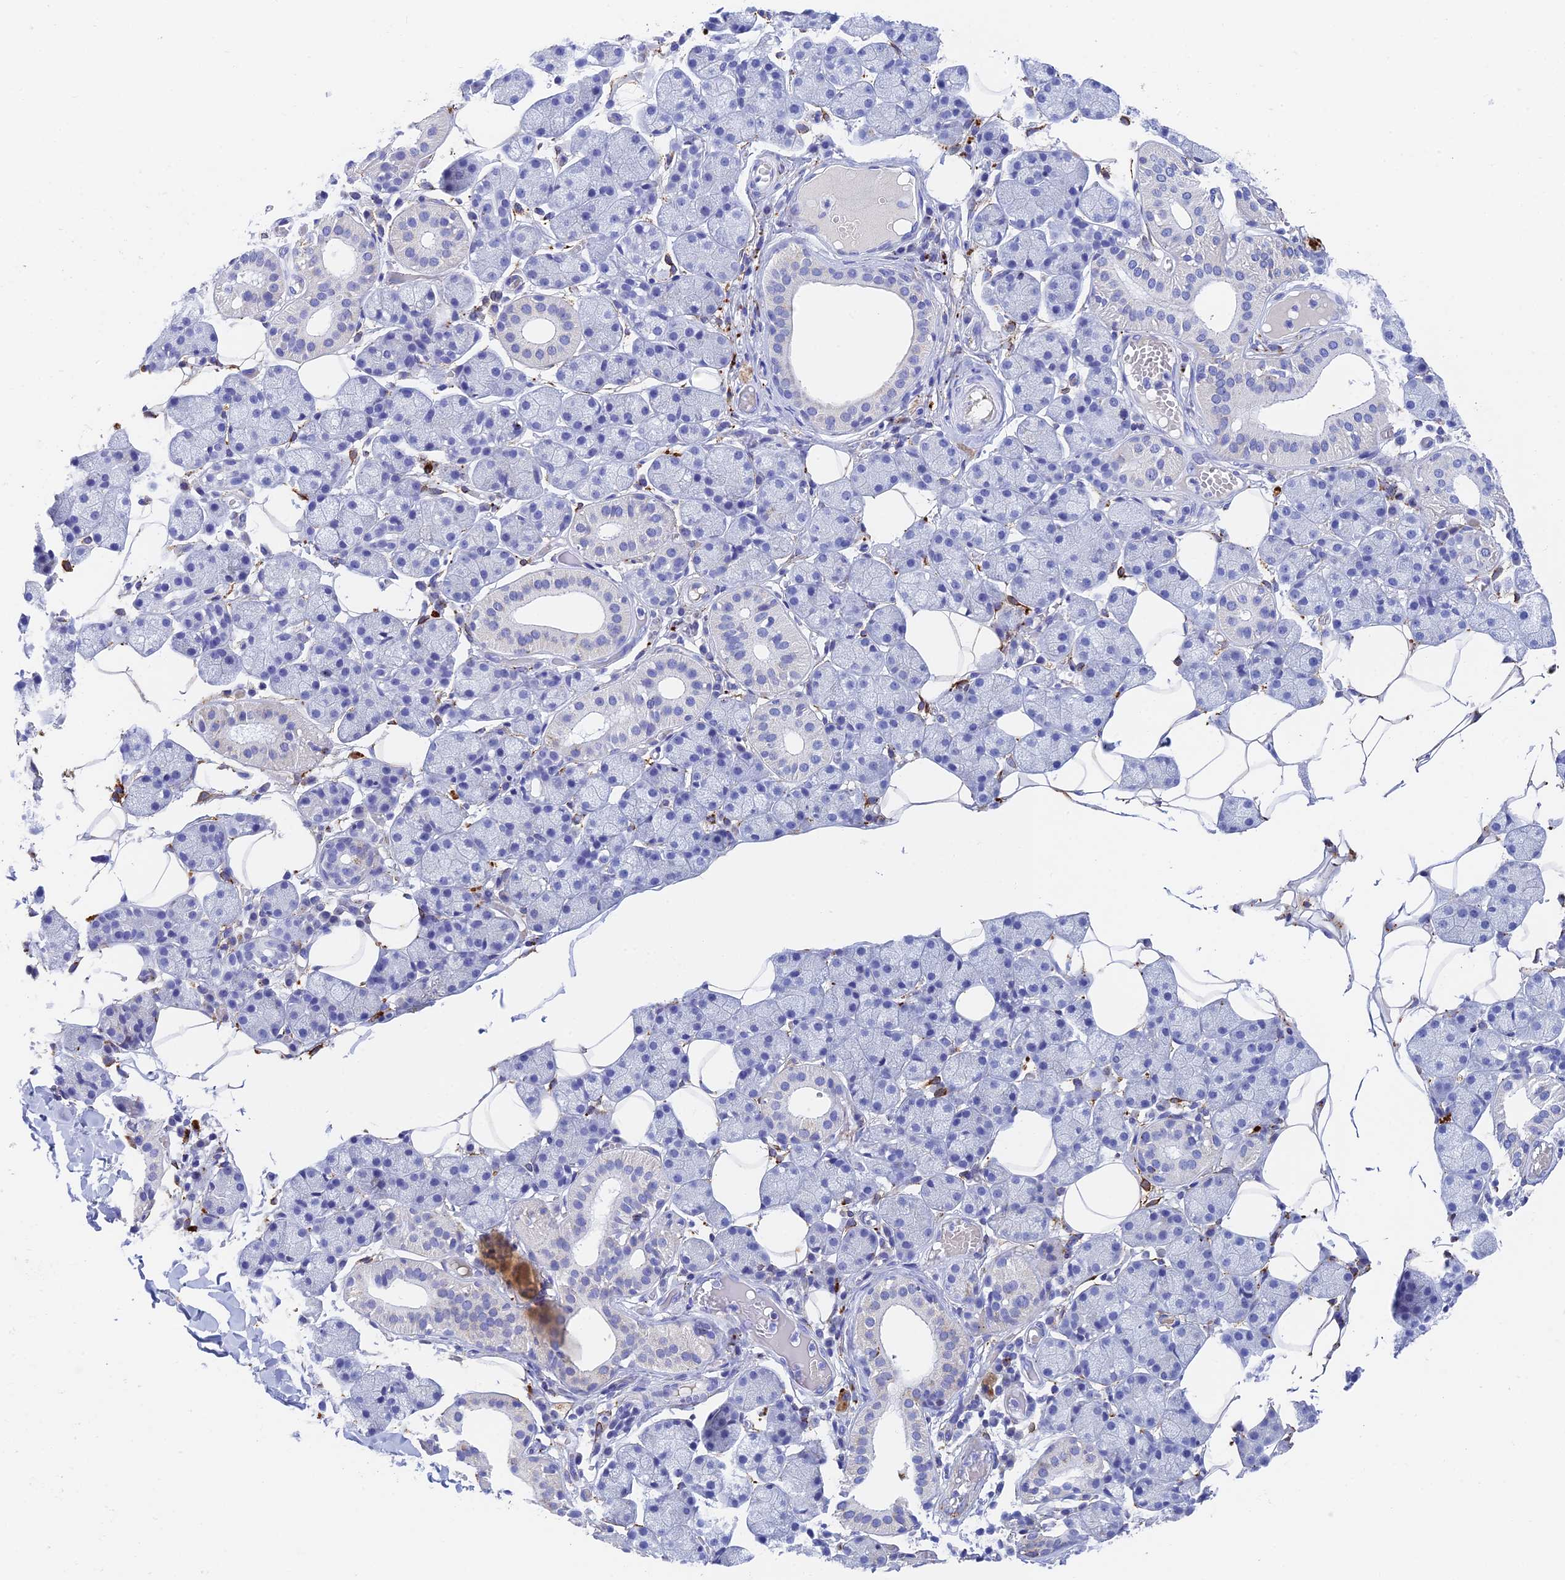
{"staining": {"intensity": "negative", "quantity": "none", "location": "none"}, "tissue": "salivary gland", "cell_type": "Glandular cells", "image_type": "normal", "snomed": [{"axis": "morphology", "description": "Normal tissue, NOS"}, {"axis": "topography", "description": "Salivary gland"}], "caption": "DAB immunohistochemical staining of normal salivary gland shows no significant positivity in glandular cells. (DAB (3,3'-diaminobenzidine) immunohistochemistry (IHC) visualized using brightfield microscopy, high magnification).", "gene": "ADAMTS13", "patient": {"sex": "female", "age": 33}}